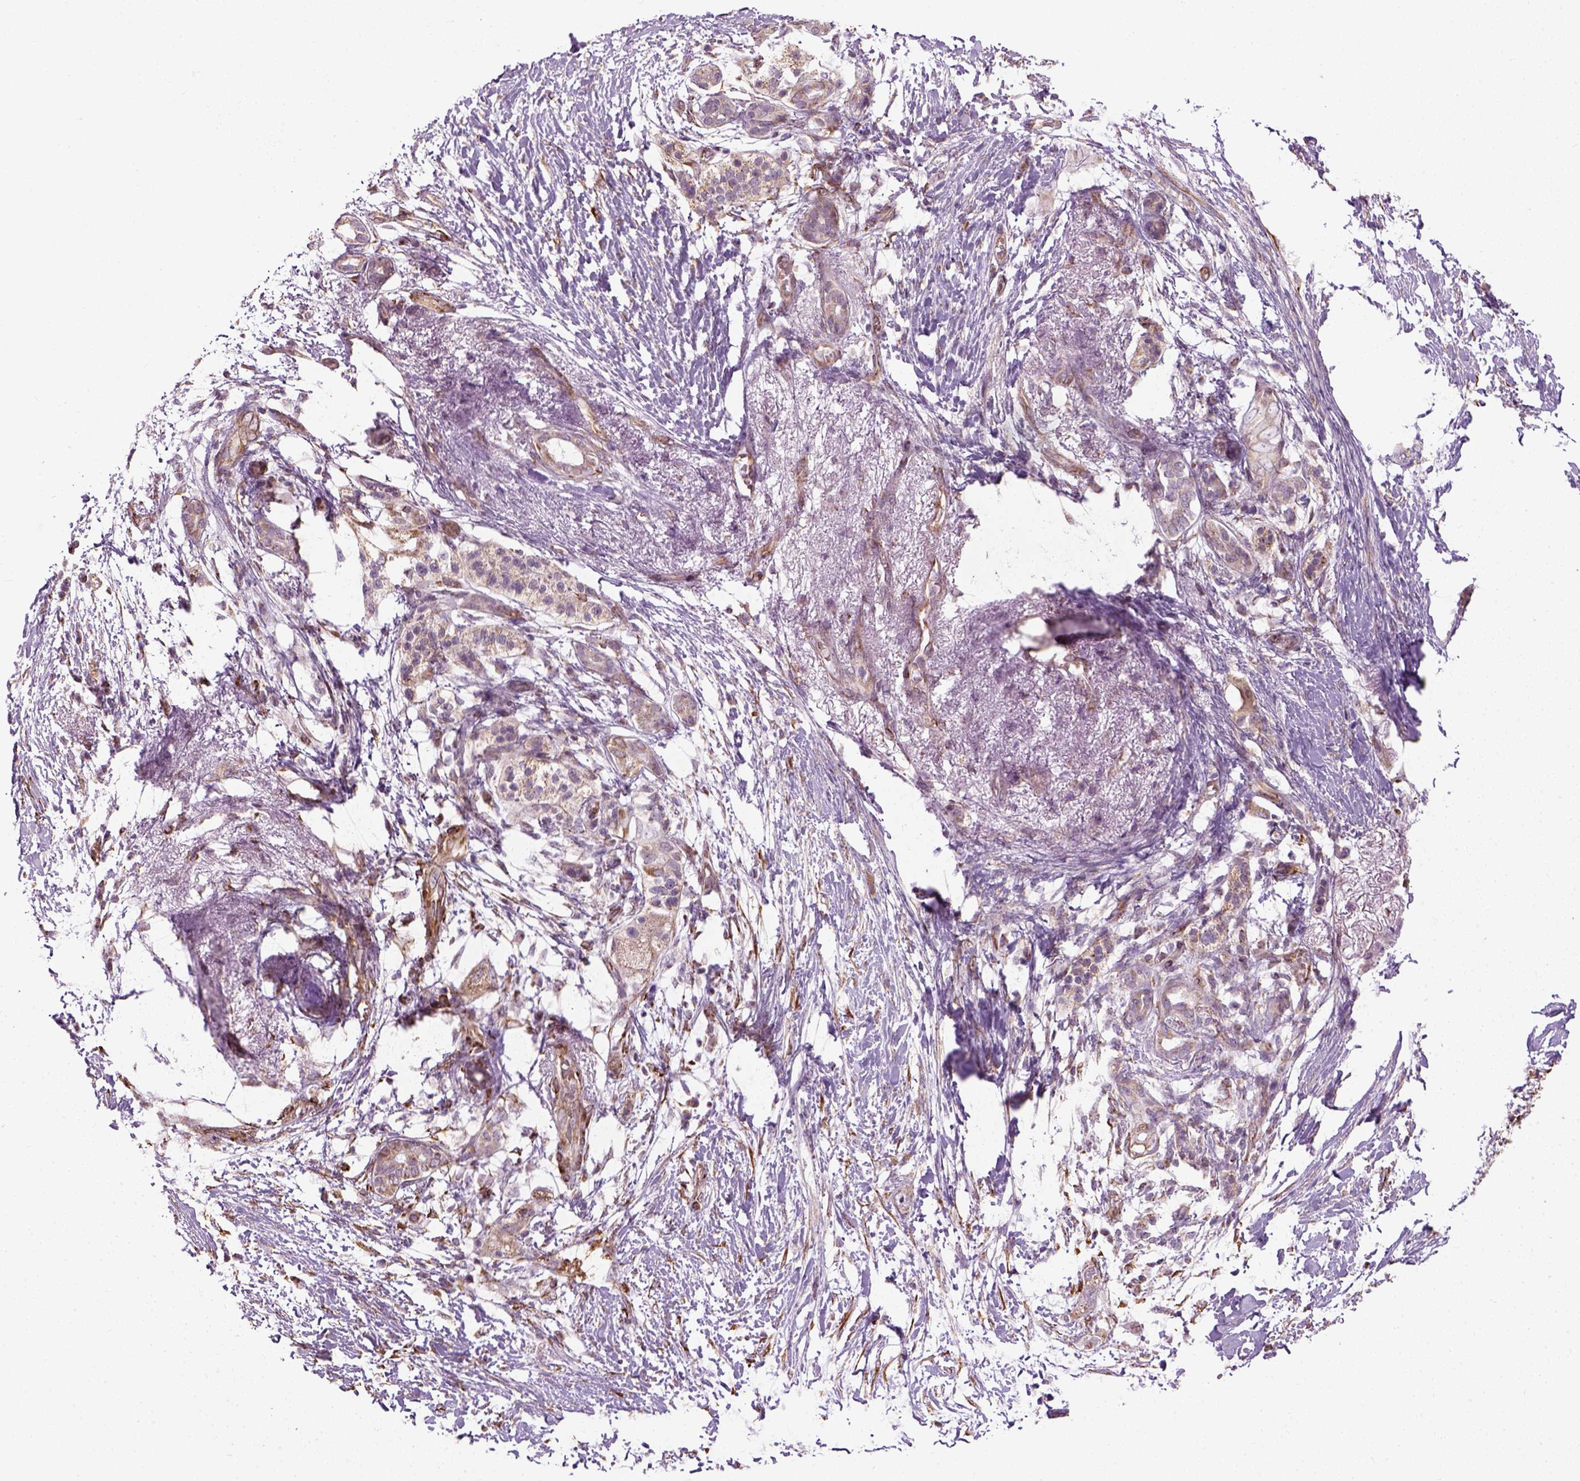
{"staining": {"intensity": "weak", "quantity": ">75%", "location": "cytoplasmic/membranous"}, "tissue": "pancreatic cancer", "cell_type": "Tumor cells", "image_type": "cancer", "snomed": [{"axis": "morphology", "description": "Adenocarcinoma, NOS"}, {"axis": "topography", "description": "Pancreas"}], "caption": "Protein staining by IHC exhibits weak cytoplasmic/membranous expression in about >75% of tumor cells in pancreatic cancer (adenocarcinoma). Nuclei are stained in blue.", "gene": "XK", "patient": {"sex": "female", "age": 72}}